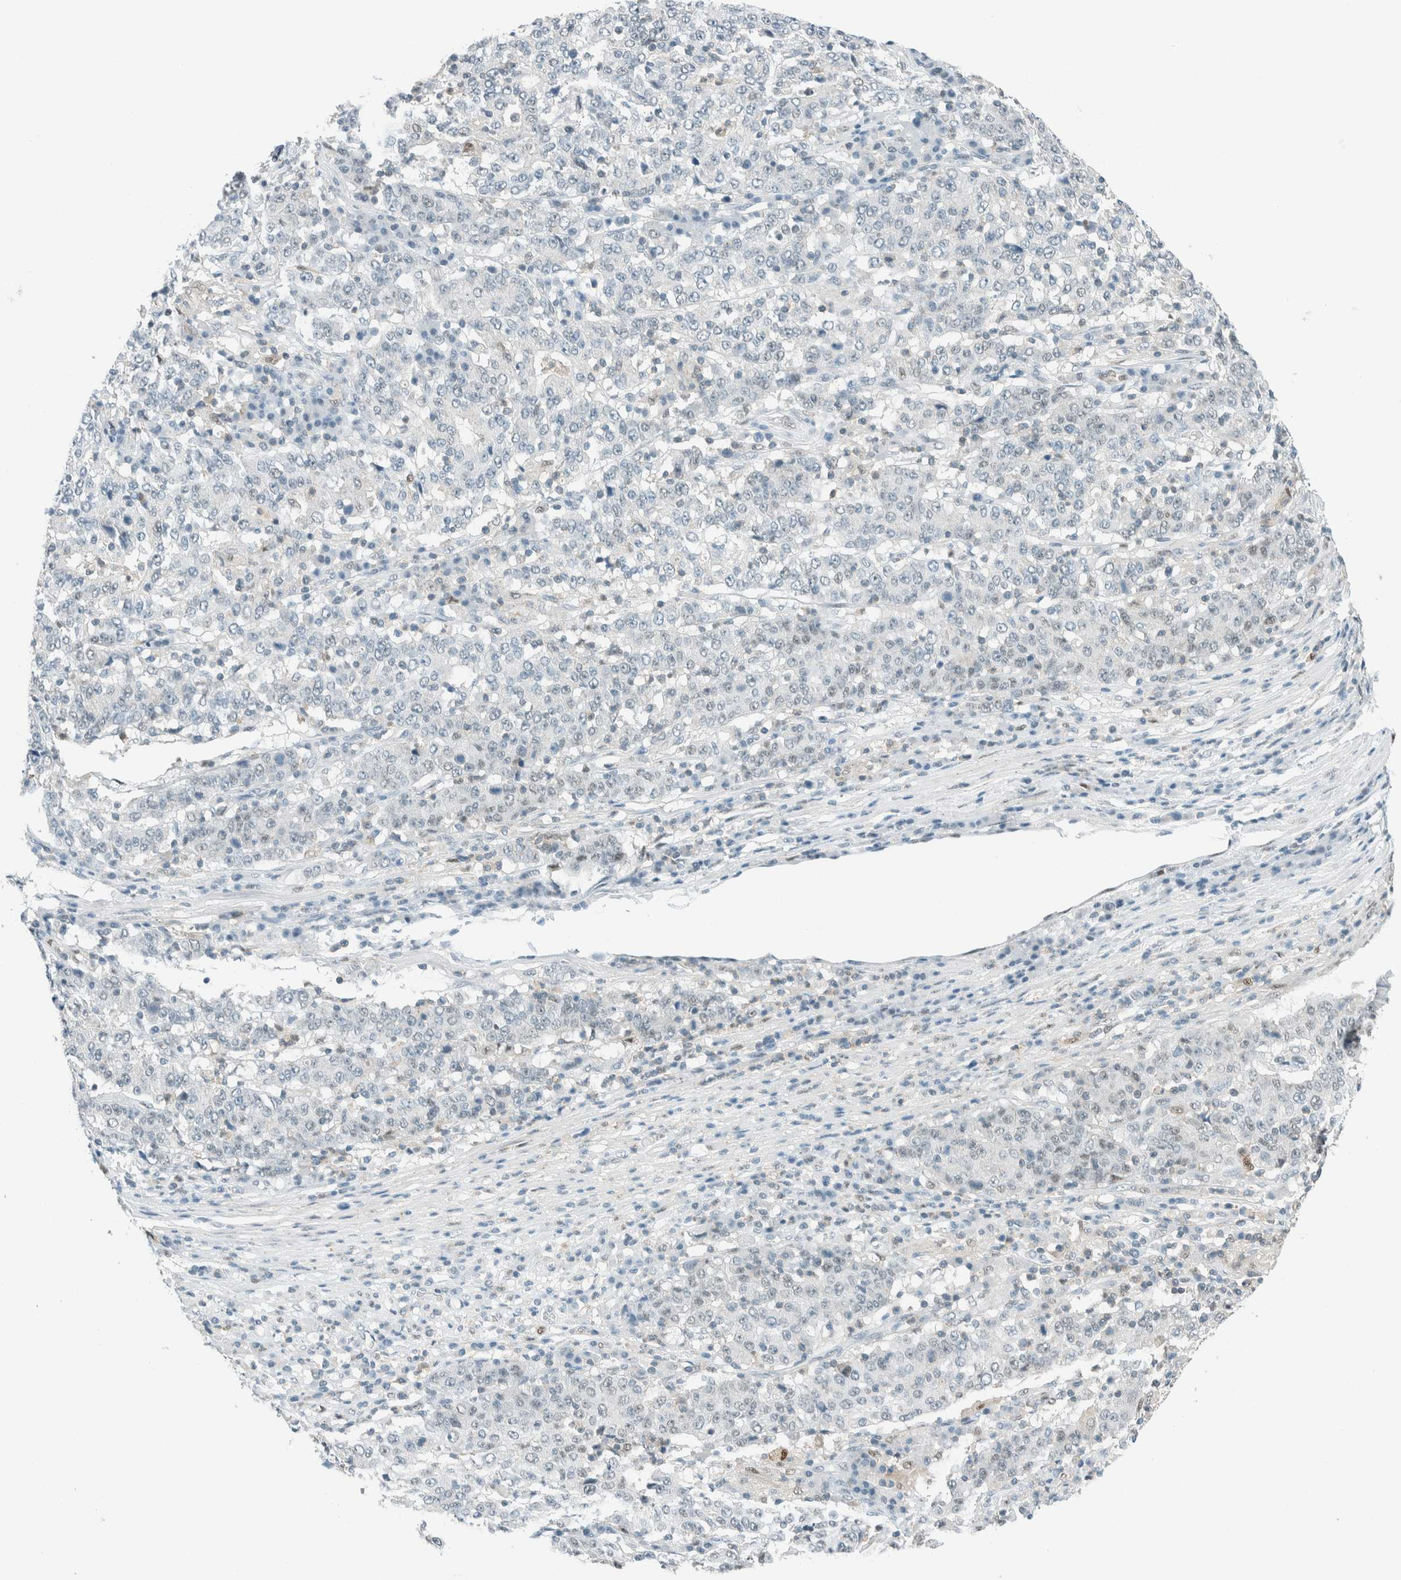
{"staining": {"intensity": "negative", "quantity": "none", "location": "none"}, "tissue": "stomach cancer", "cell_type": "Tumor cells", "image_type": "cancer", "snomed": [{"axis": "morphology", "description": "Adenocarcinoma, NOS"}, {"axis": "topography", "description": "Stomach"}], "caption": "Immunohistochemical staining of stomach cancer (adenocarcinoma) shows no significant positivity in tumor cells.", "gene": "CYSRT1", "patient": {"sex": "male", "age": 59}}